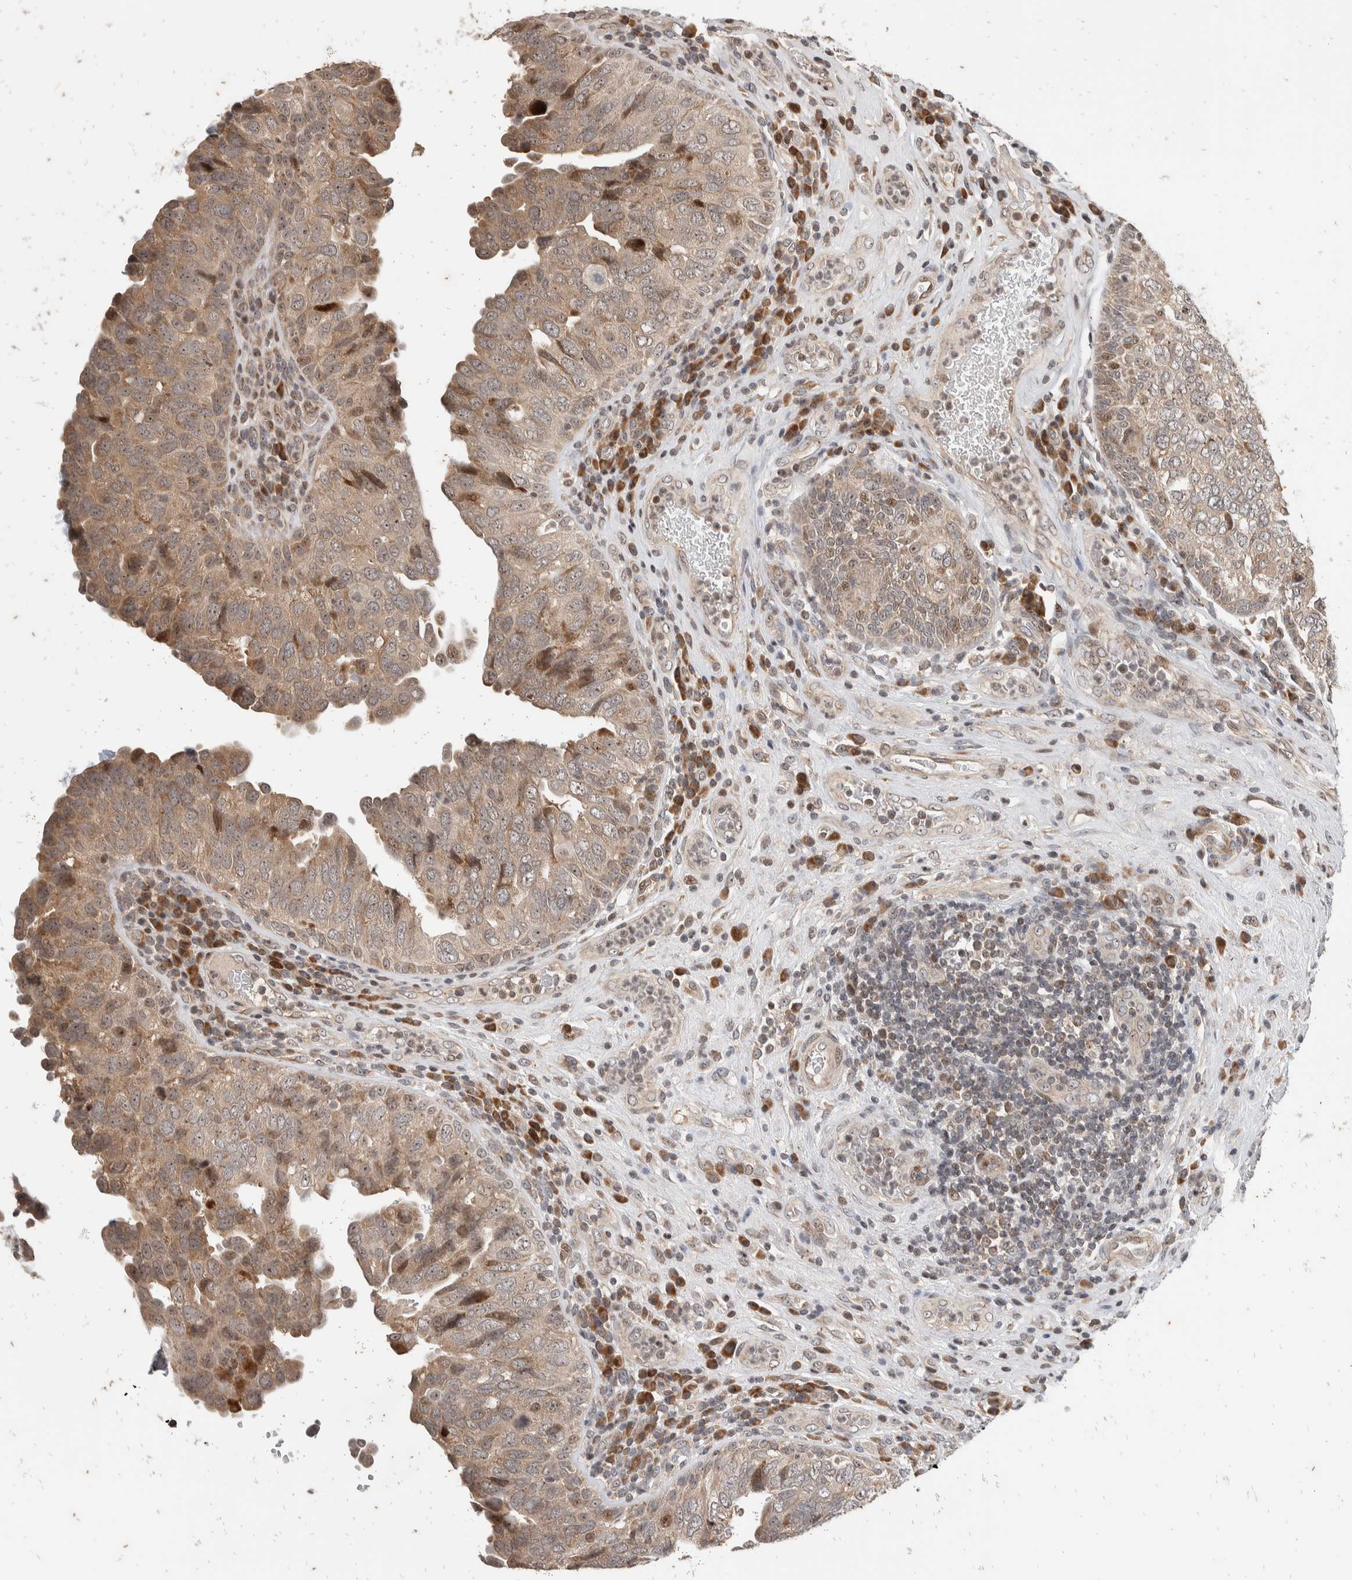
{"staining": {"intensity": "weak", "quantity": "25%-75%", "location": "cytoplasmic/membranous,nuclear"}, "tissue": "urothelial cancer", "cell_type": "Tumor cells", "image_type": "cancer", "snomed": [{"axis": "morphology", "description": "Urothelial carcinoma, High grade"}, {"axis": "topography", "description": "Urinary bladder"}], "caption": "Human urothelial carcinoma (high-grade) stained with a protein marker shows weak staining in tumor cells.", "gene": "ATXN7L1", "patient": {"sex": "female", "age": 82}}